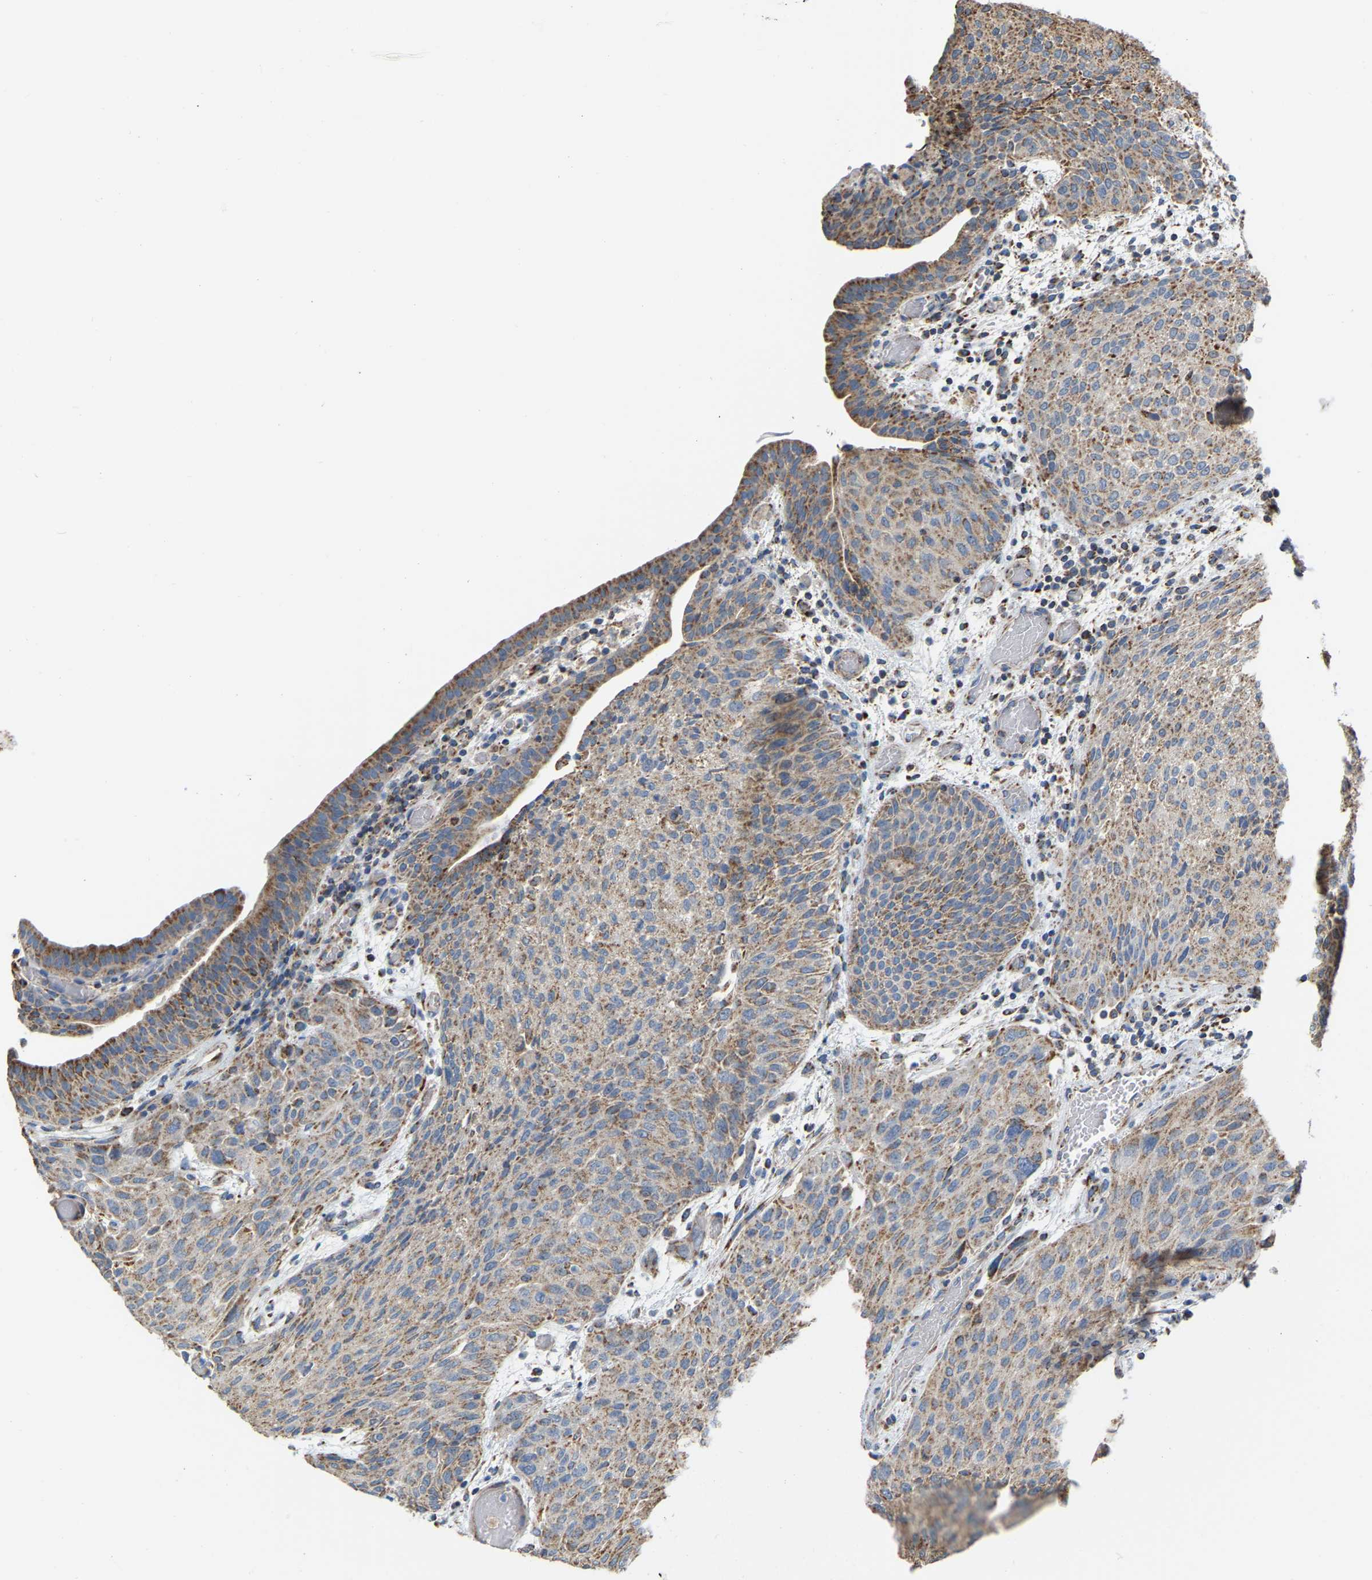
{"staining": {"intensity": "weak", "quantity": ">75%", "location": "cytoplasmic/membranous"}, "tissue": "urothelial cancer", "cell_type": "Tumor cells", "image_type": "cancer", "snomed": [{"axis": "morphology", "description": "Urothelial carcinoma, Low grade"}, {"axis": "morphology", "description": "Urothelial carcinoma, High grade"}, {"axis": "topography", "description": "Urinary bladder"}], "caption": "IHC of urothelial cancer exhibits low levels of weak cytoplasmic/membranous expression in about >75% of tumor cells.", "gene": "CBLB", "patient": {"sex": "male", "age": 35}}